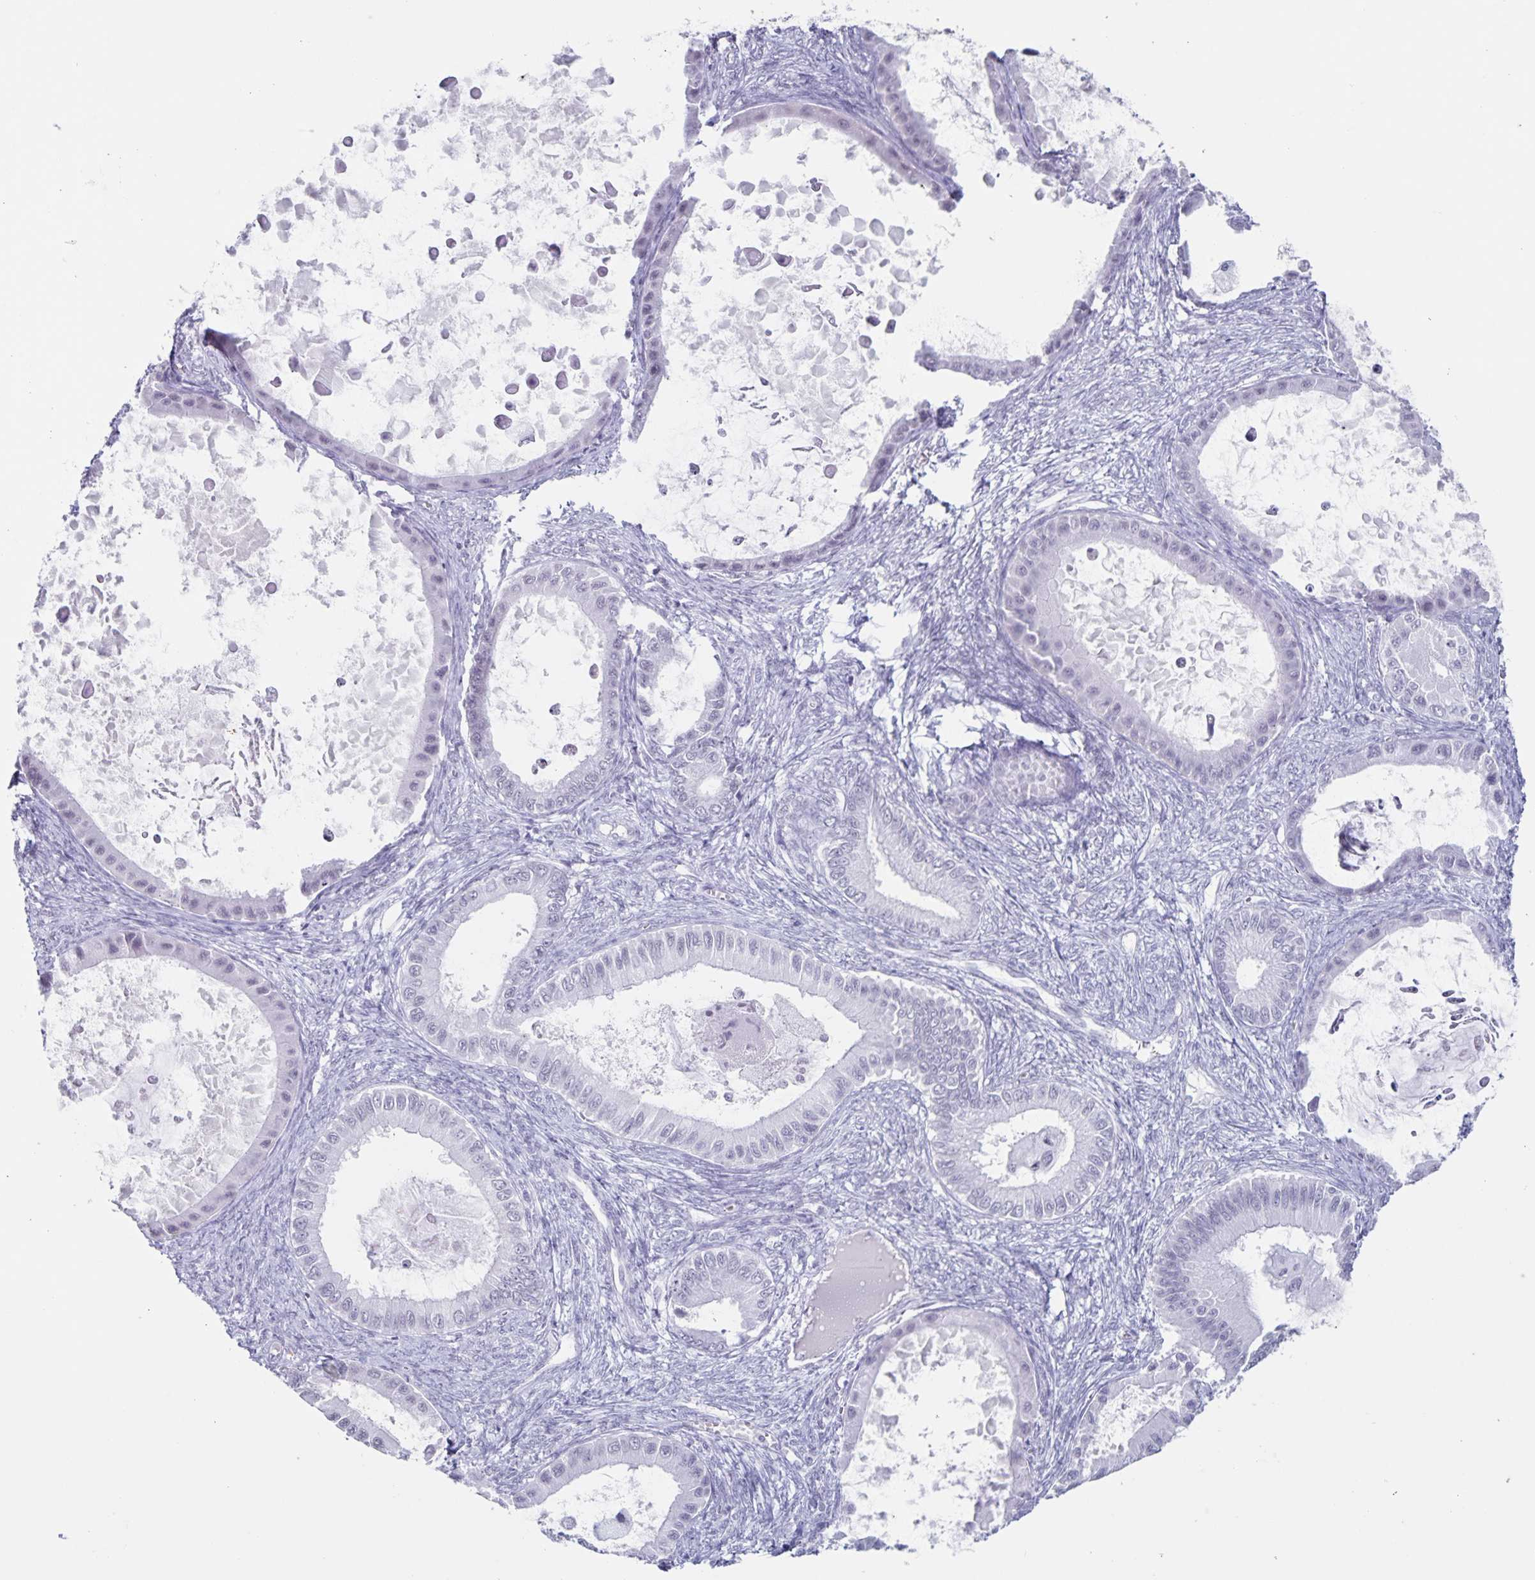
{"staining": {"intensity": "negative", "quantity": "none", "location": "none"}, "tissue": "ovarian cancer", "cell_type": "Tumor cells", "image_type": "cancer", "snomed": [{"axis": "morphology", "description": "Cystadenocarcinoma, mucinous, NOS"}, {"axis": "topography", "description": "Ovary"}], "caption": "This is an IHC histopathology image of ovarian mucinous cystadenocarcinoma. There is no staining in tumor cells.", "gene": "LCE6A", "patient": {"sex": "female", "age": 64}}